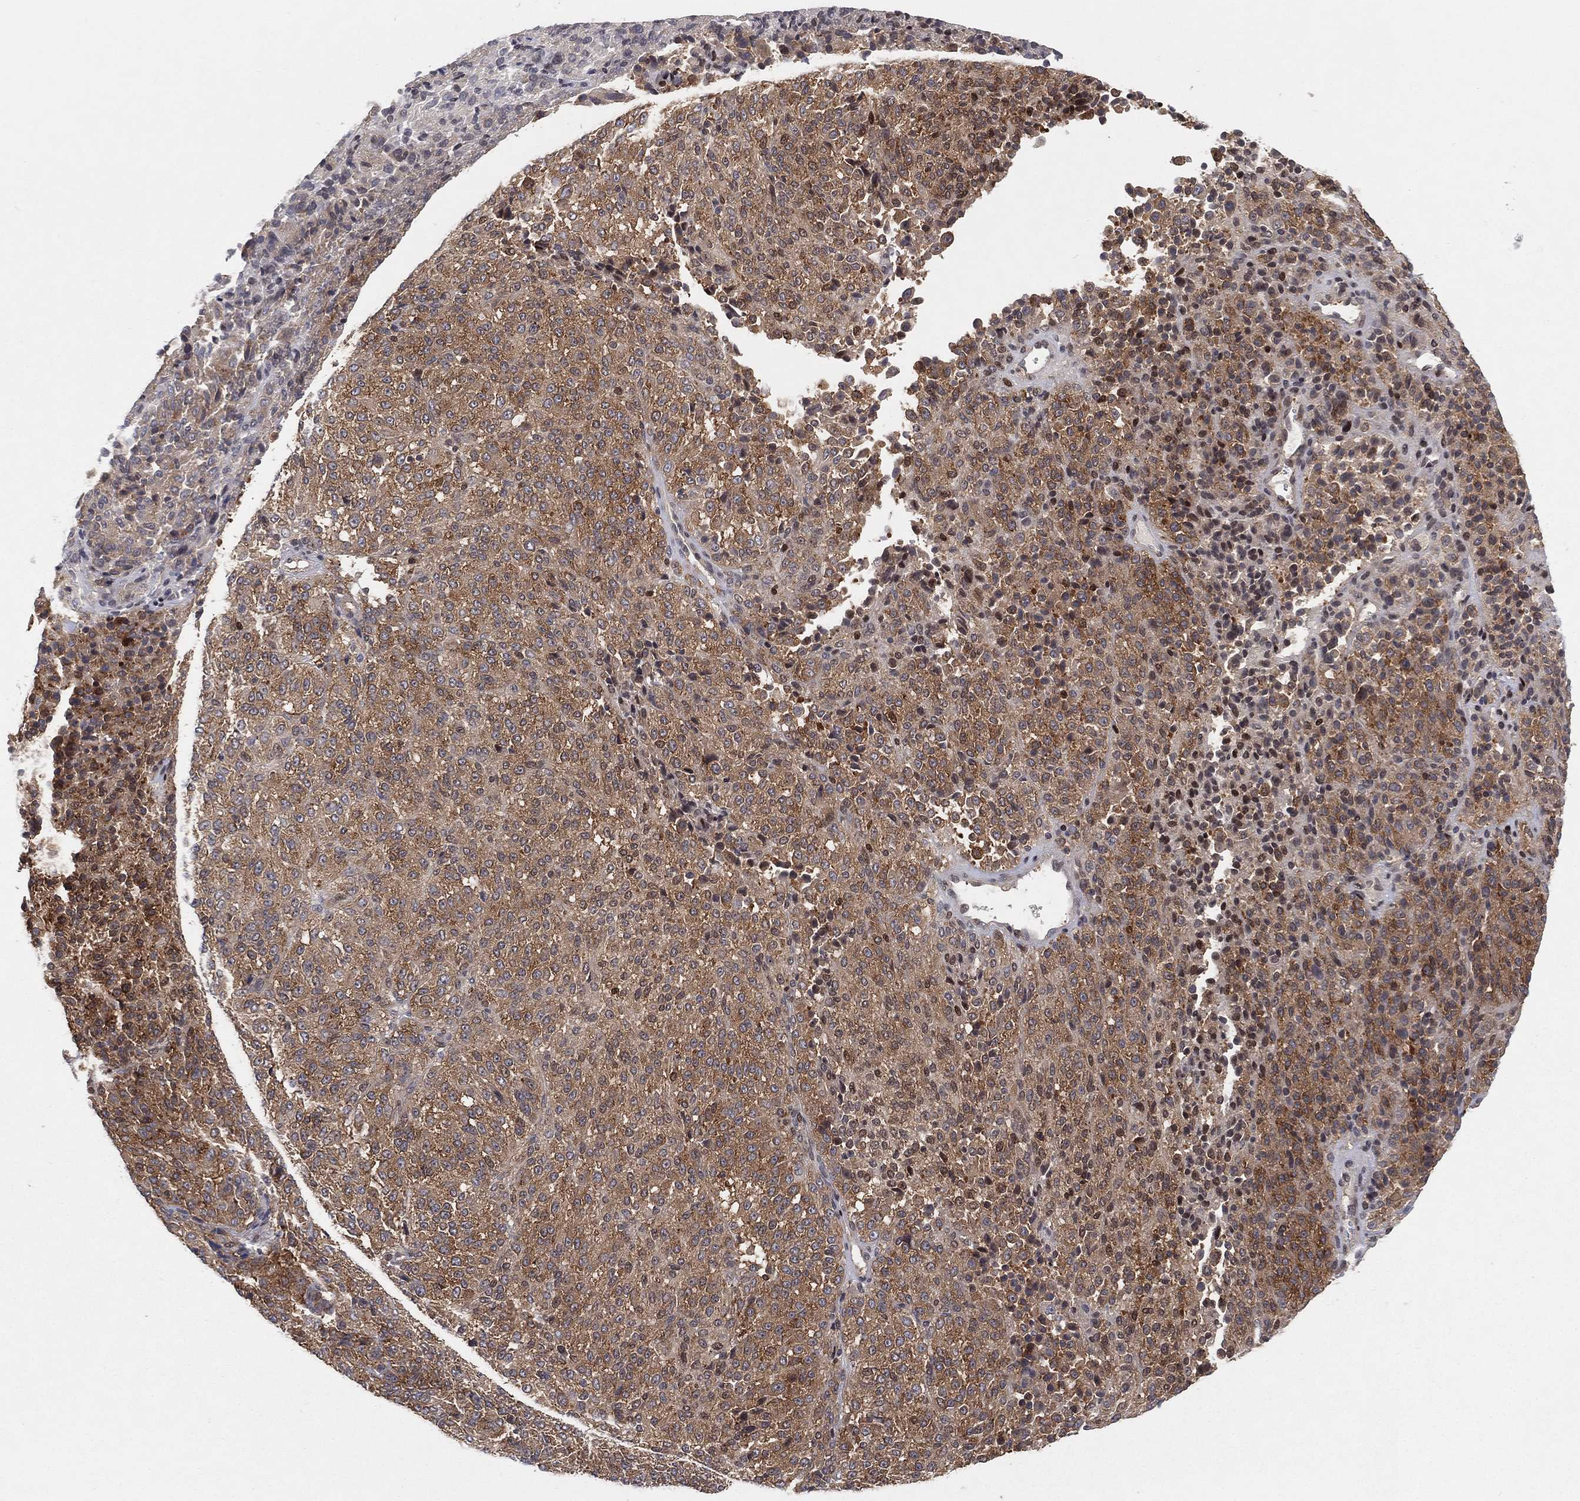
{"staining": {"intensity": "moderate", "quantity": ">75%", "location": "cytoplasmic/membranous"}, "tissue": "melanoma", "cell_type": "Tumor cells", "image_type": "cancer", "snomed": [{"axis": "morphology", "description": "Malignant melanoma, Metastatic site"}, {"axis": "topography", "description": "Brain"}], "caption": "Brown immunohistochemical staining in human melanoma reveals moderate cytoplasmic/membranous expression in approximately >75% of tumor cells.", "gene": "TMTC4", "patient": {"sex": "female", "age": 56}}